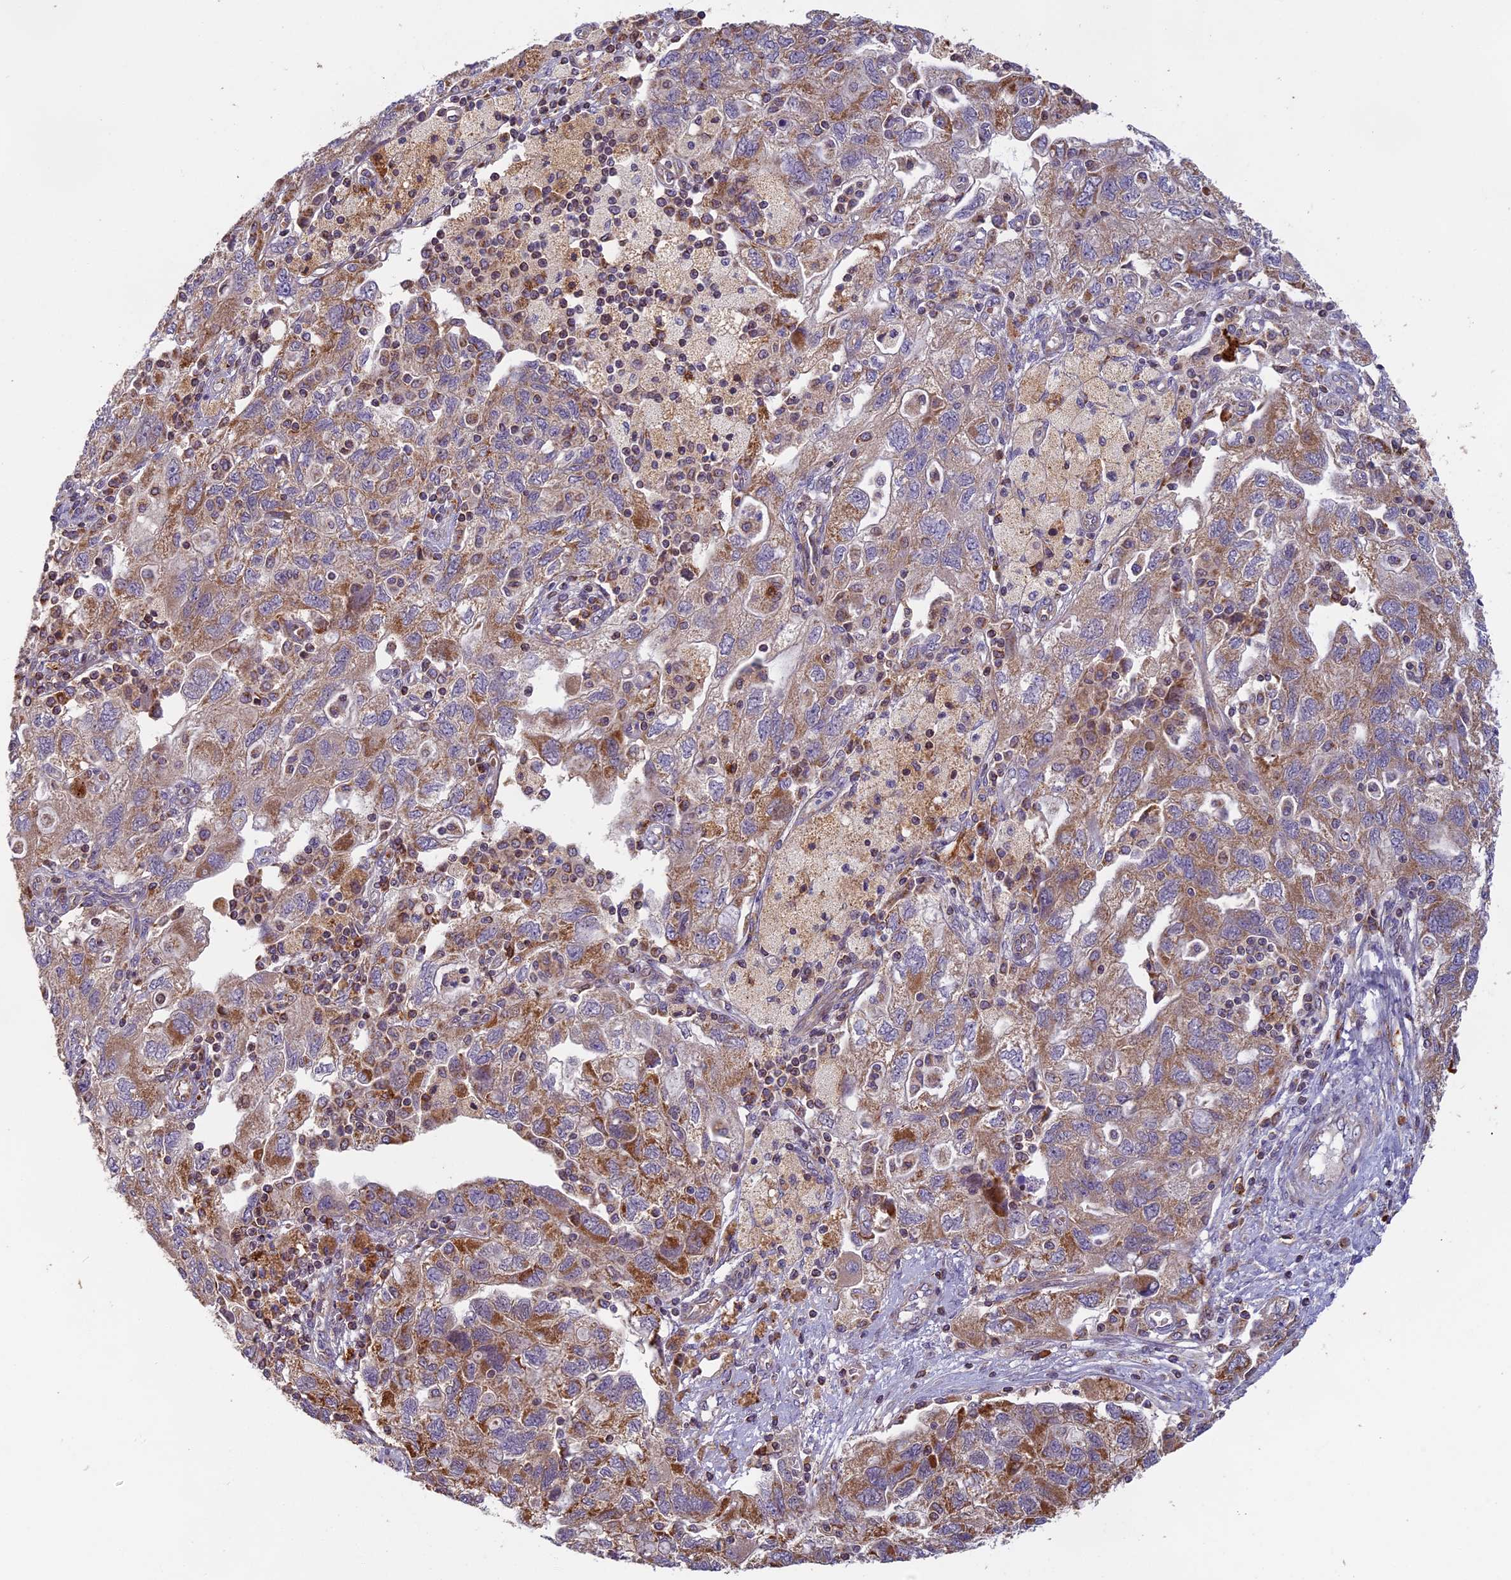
{"staining": {"intensity": "moderate", "quantity": "25%-75%", "location": "cytoplasmic/membranous"}, "tissue": "ovarian cancer", "cell_type": "Tumor cells", "image_type": "cancer", "snomed": [{"axis": "morphology", "description": "Carcinoma, NOS"}, {"axis": "morphology", "description": "Cystadenocarcinoma, serous, NOS"}, {"axis": "topography", "description": "Ovary"}], "caption": "This image displays immunohistochemistry (IHC) staining of human ovarian cancer, with medium moderate cytoplasmic/membranous expression in about 25%-75% of tumor cells.", "gene": "EDAR", "patient": {"sex": "female", "age": 69}}